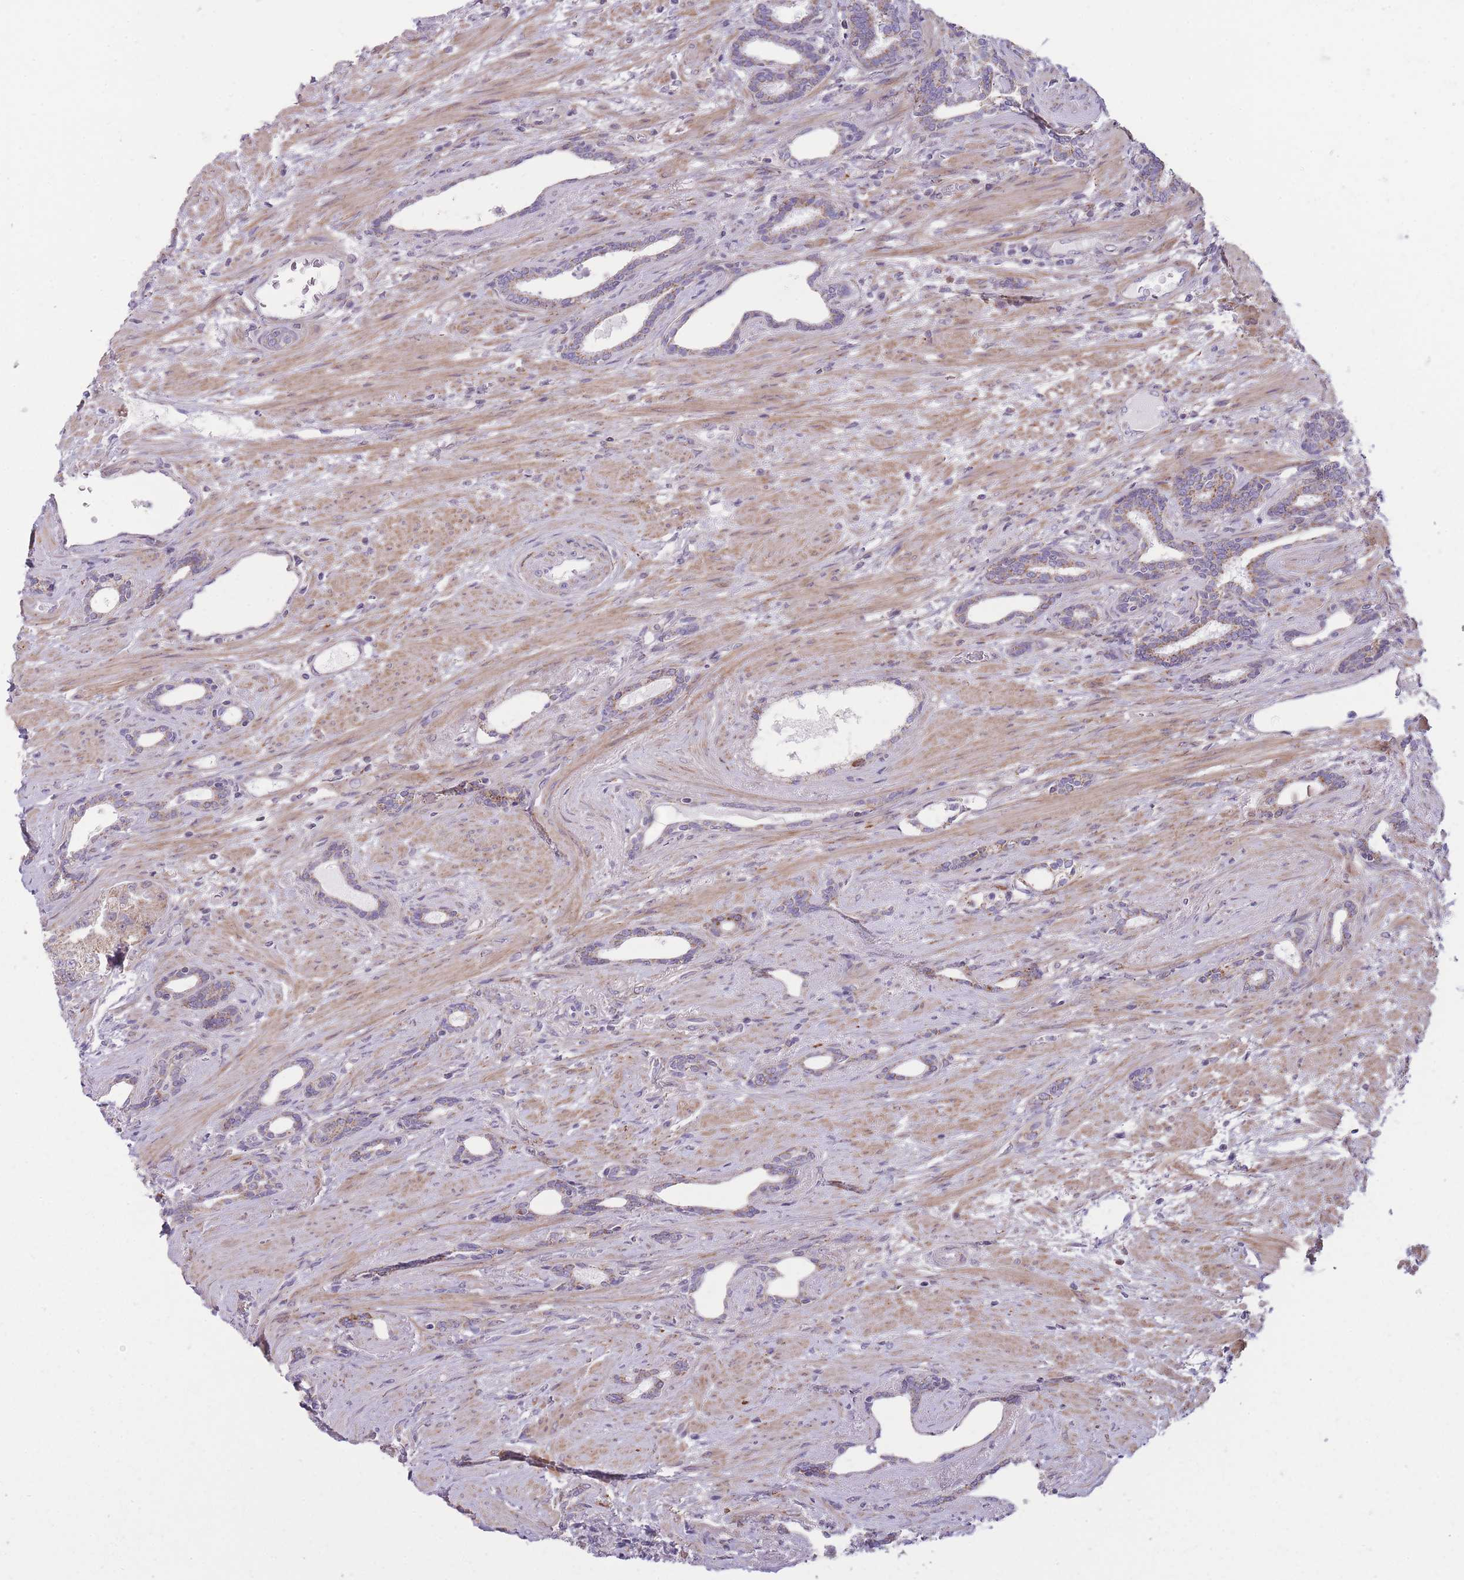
{"staining": {"intensity": "moderate", "quantity": ">75%", "location": "cytoplasmic/membranous"}, "tissue": "prostate cancer", "cell_type": "Tumor cells", "image_type": "cancer", "snomed": [{"axis": "morphology", "description": "Adenocarcinoma, High grade"}, {"axis": "topography", "description": "Prostate"}], "caption": "This image reveals IHC staining of human prostate high-grade adenocarcinoma, with medium moderate cytoplasmic/membranous expression in about >75% of tumor cells.", "gene": "ZBTB24", "patient": {"sex": "male", "age": 69}}